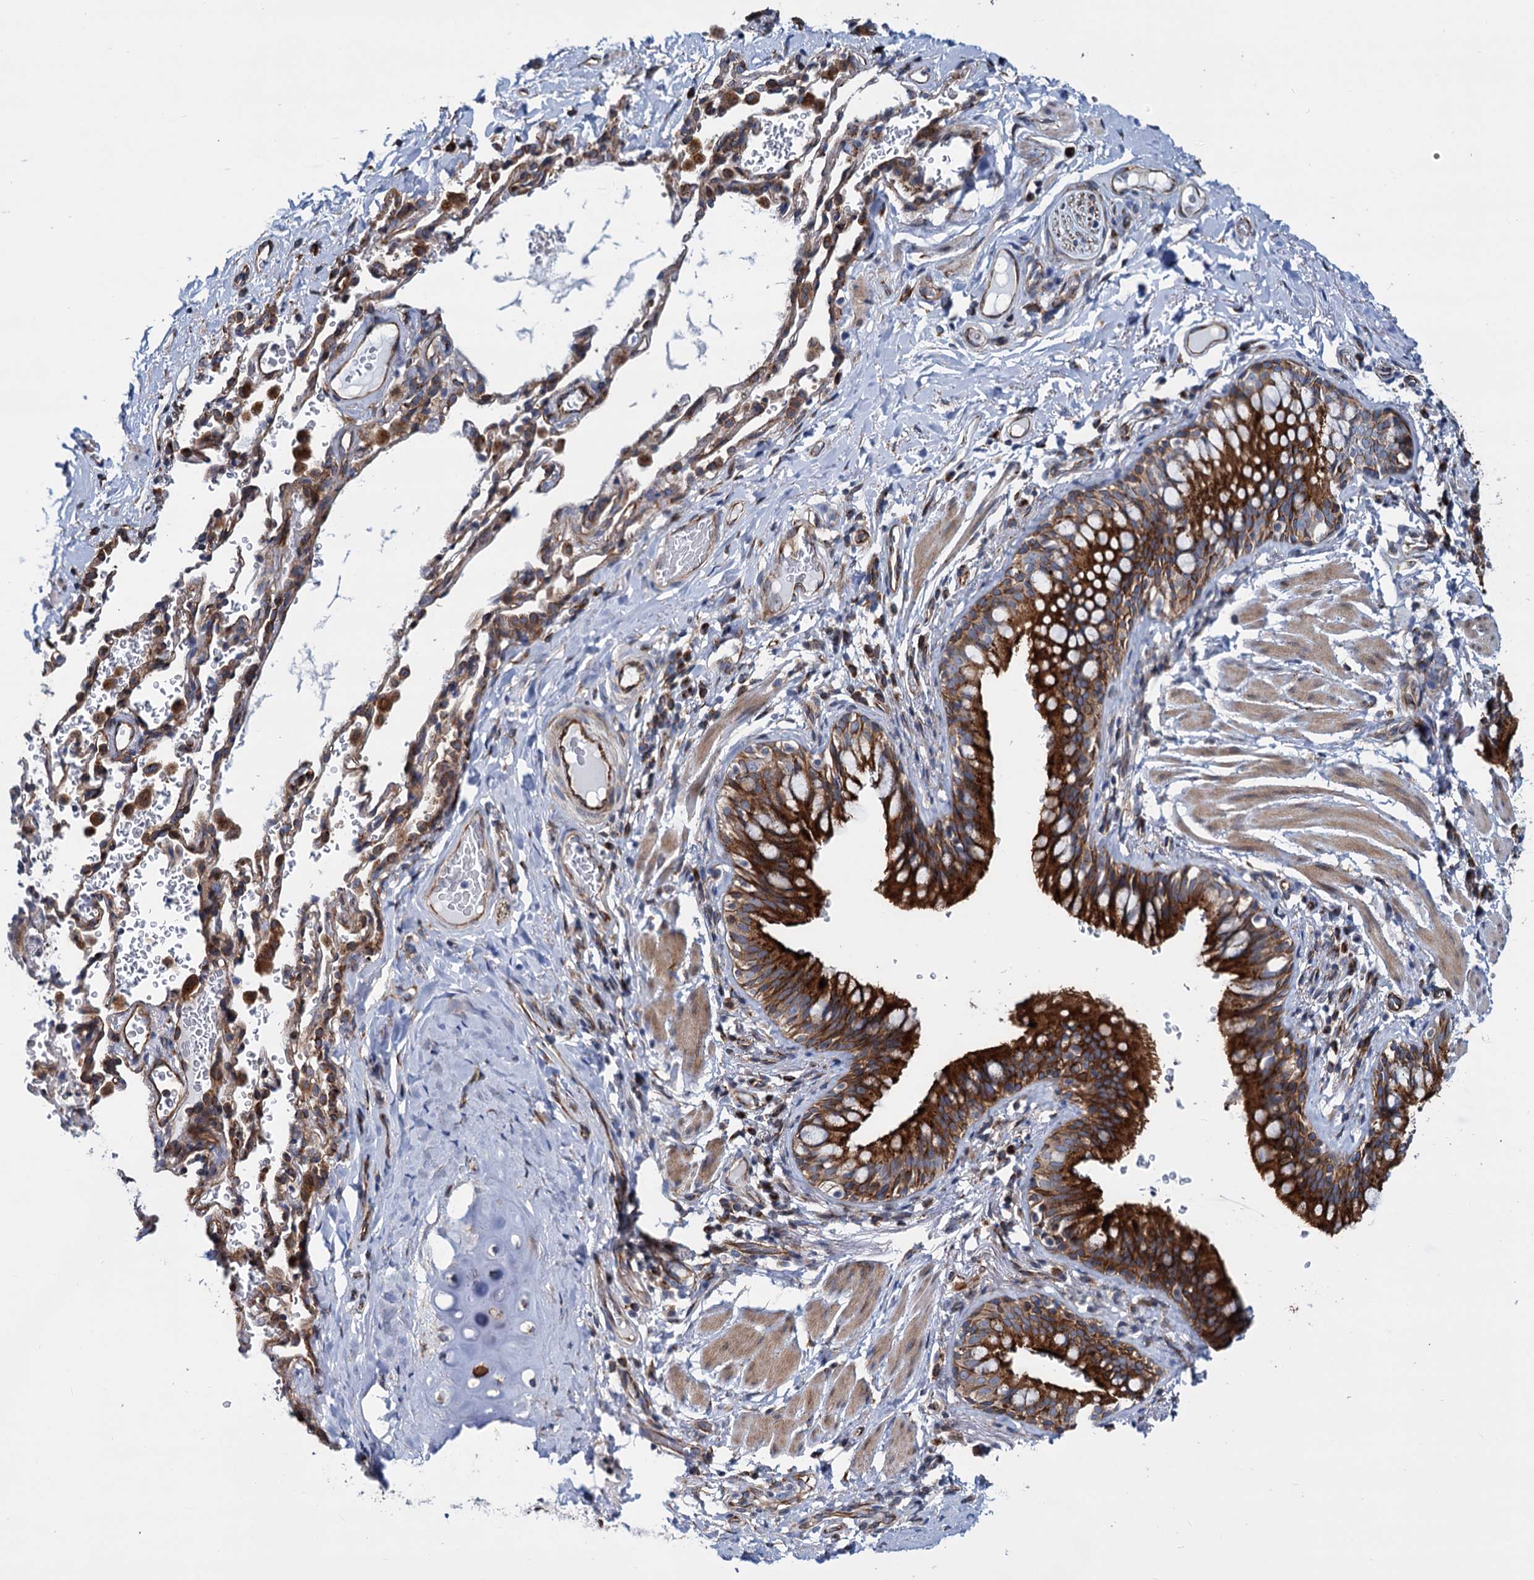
{"staining": {"intensity": "strong", "quantity": ">75%", "location": "cytoplasmic/membranous"}, "tissue": "bronchus", "cell_type": "Respiratory epithelial cells", "image_type": "normal", "snomed": [{"axis": "morphology", "description": "Normal tissue, NOS"}, {"axis": "topography", "description": "Cartilage tissue"}, {"axis": "topography", "description": "Bronchus"}], "caption": "An IHC image of normal tissue is shown. Protein staining in brown highlights strong cytoplasmic/membranous positivity in bronchus within respiratory epithelial cells.", "gene": "PSEN1", "patient": {"sex": "female", "age": 36}}